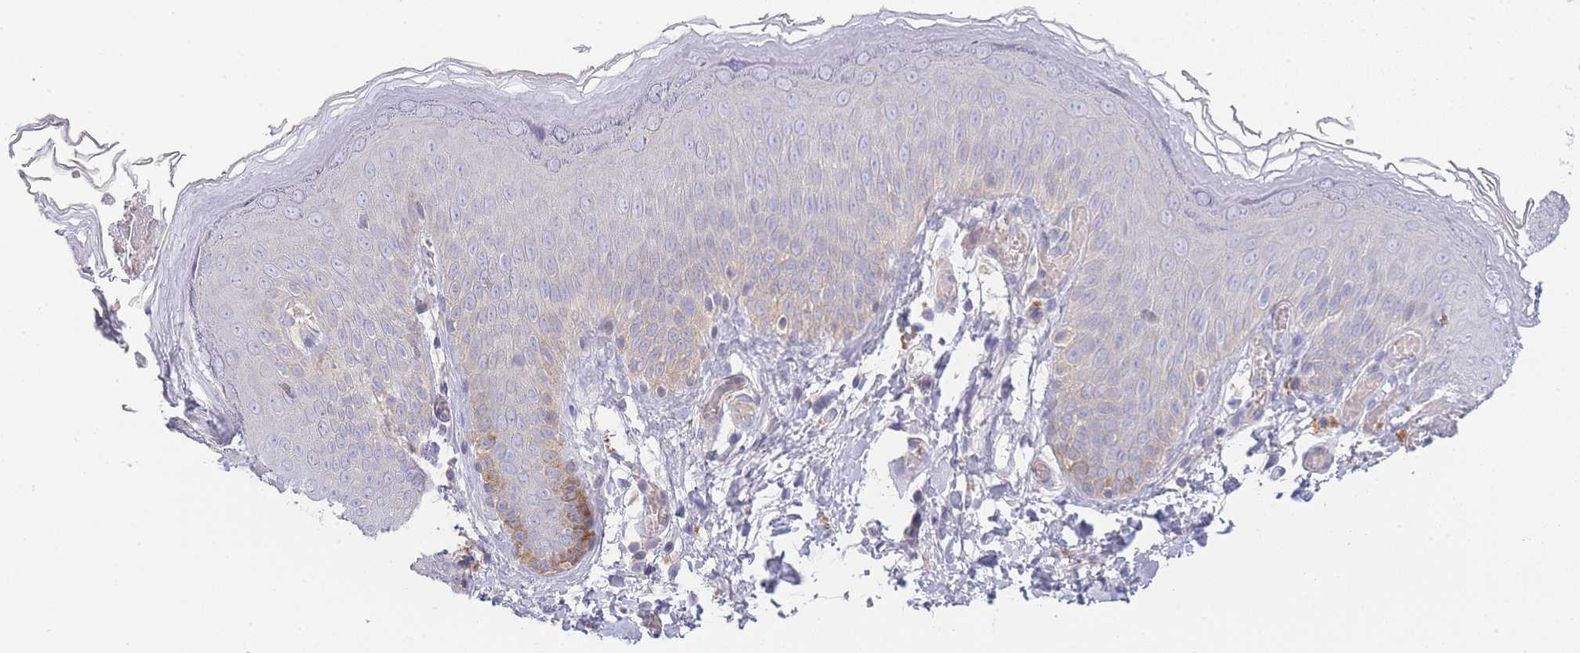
{"staining": {"intensity": "moderate", "quantity": "<25%", "location": "cytoplasmic/membranous"}, "tissue": "skin", "cell_type": "Epidermal cells", "image_type": "normal", "snomed": [{"axis": "morphology", "description": "Normal tissue, NOS"}, {"axis": "topography", "description": "Anal"}], "caption": "Immunohistochemical staining of normal human skin displays <25% levels of moderate cytoplasmic/membranous protein positivity in approximately <25% of epidermal cells.", "gene": "SPHKAP", "patient": {"sex": "female", "age": 40}}